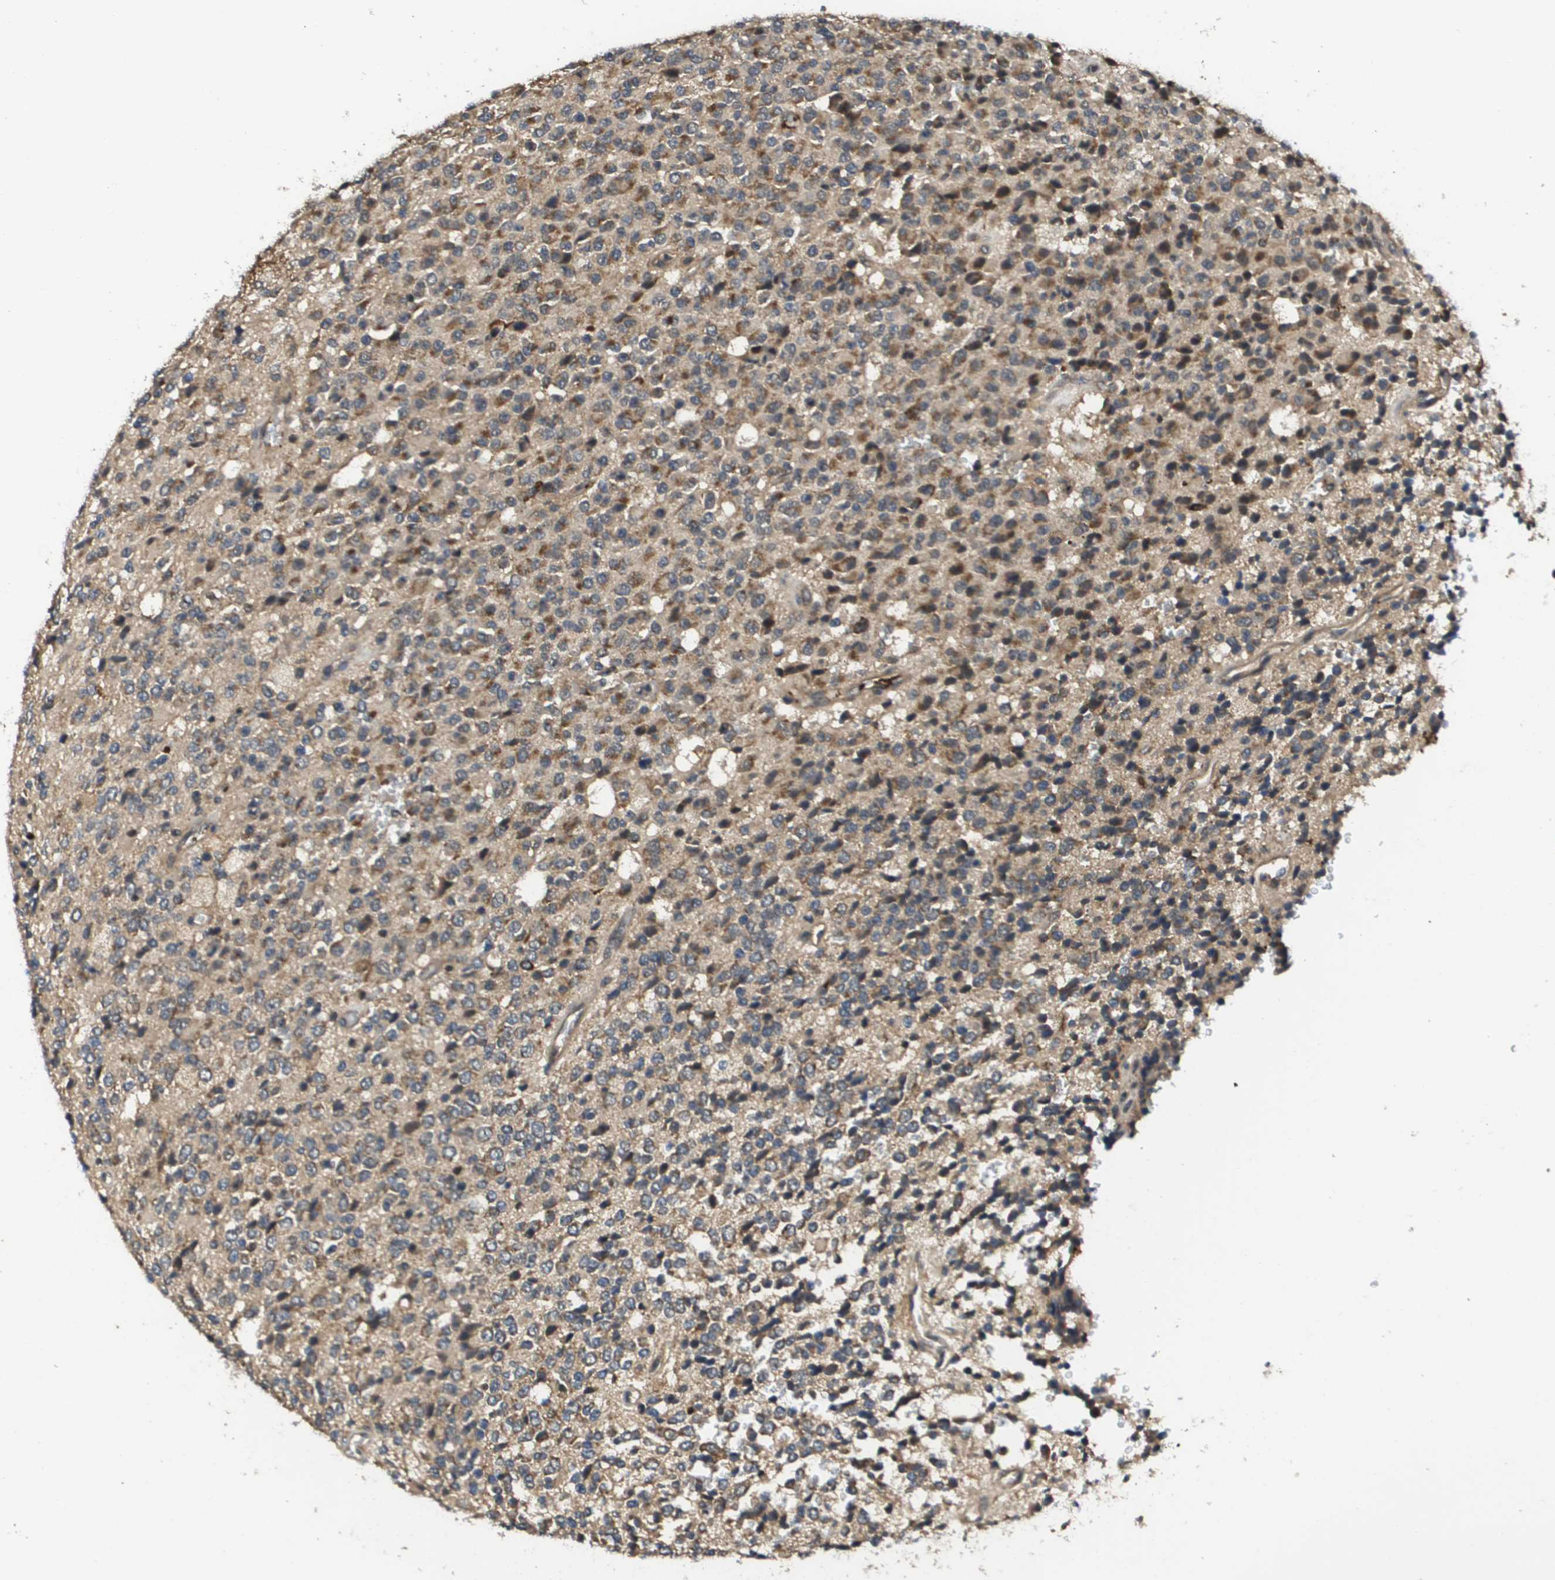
{"staining": {"intensity": "moderate", "quantity": "25%-75%", "location": "cytoplasmic/membranous"}, "tissue": "glioma", "cell_type": "Tumor cells", "image_type": "cancer", "snomed": [{"axis": "morphology", "description": "Glioma, malignant, High grade"}, {"axis": "topography", "description": "pancreas cauda"}], "caption": "This is an image of immunohistochemistry (IHC) staining of glioma, which shows moderate expression in the cytoplasmic/membranous of tumor cells.", "gene": "RBM38", "patient": {"sex": "male", "age": 60}}